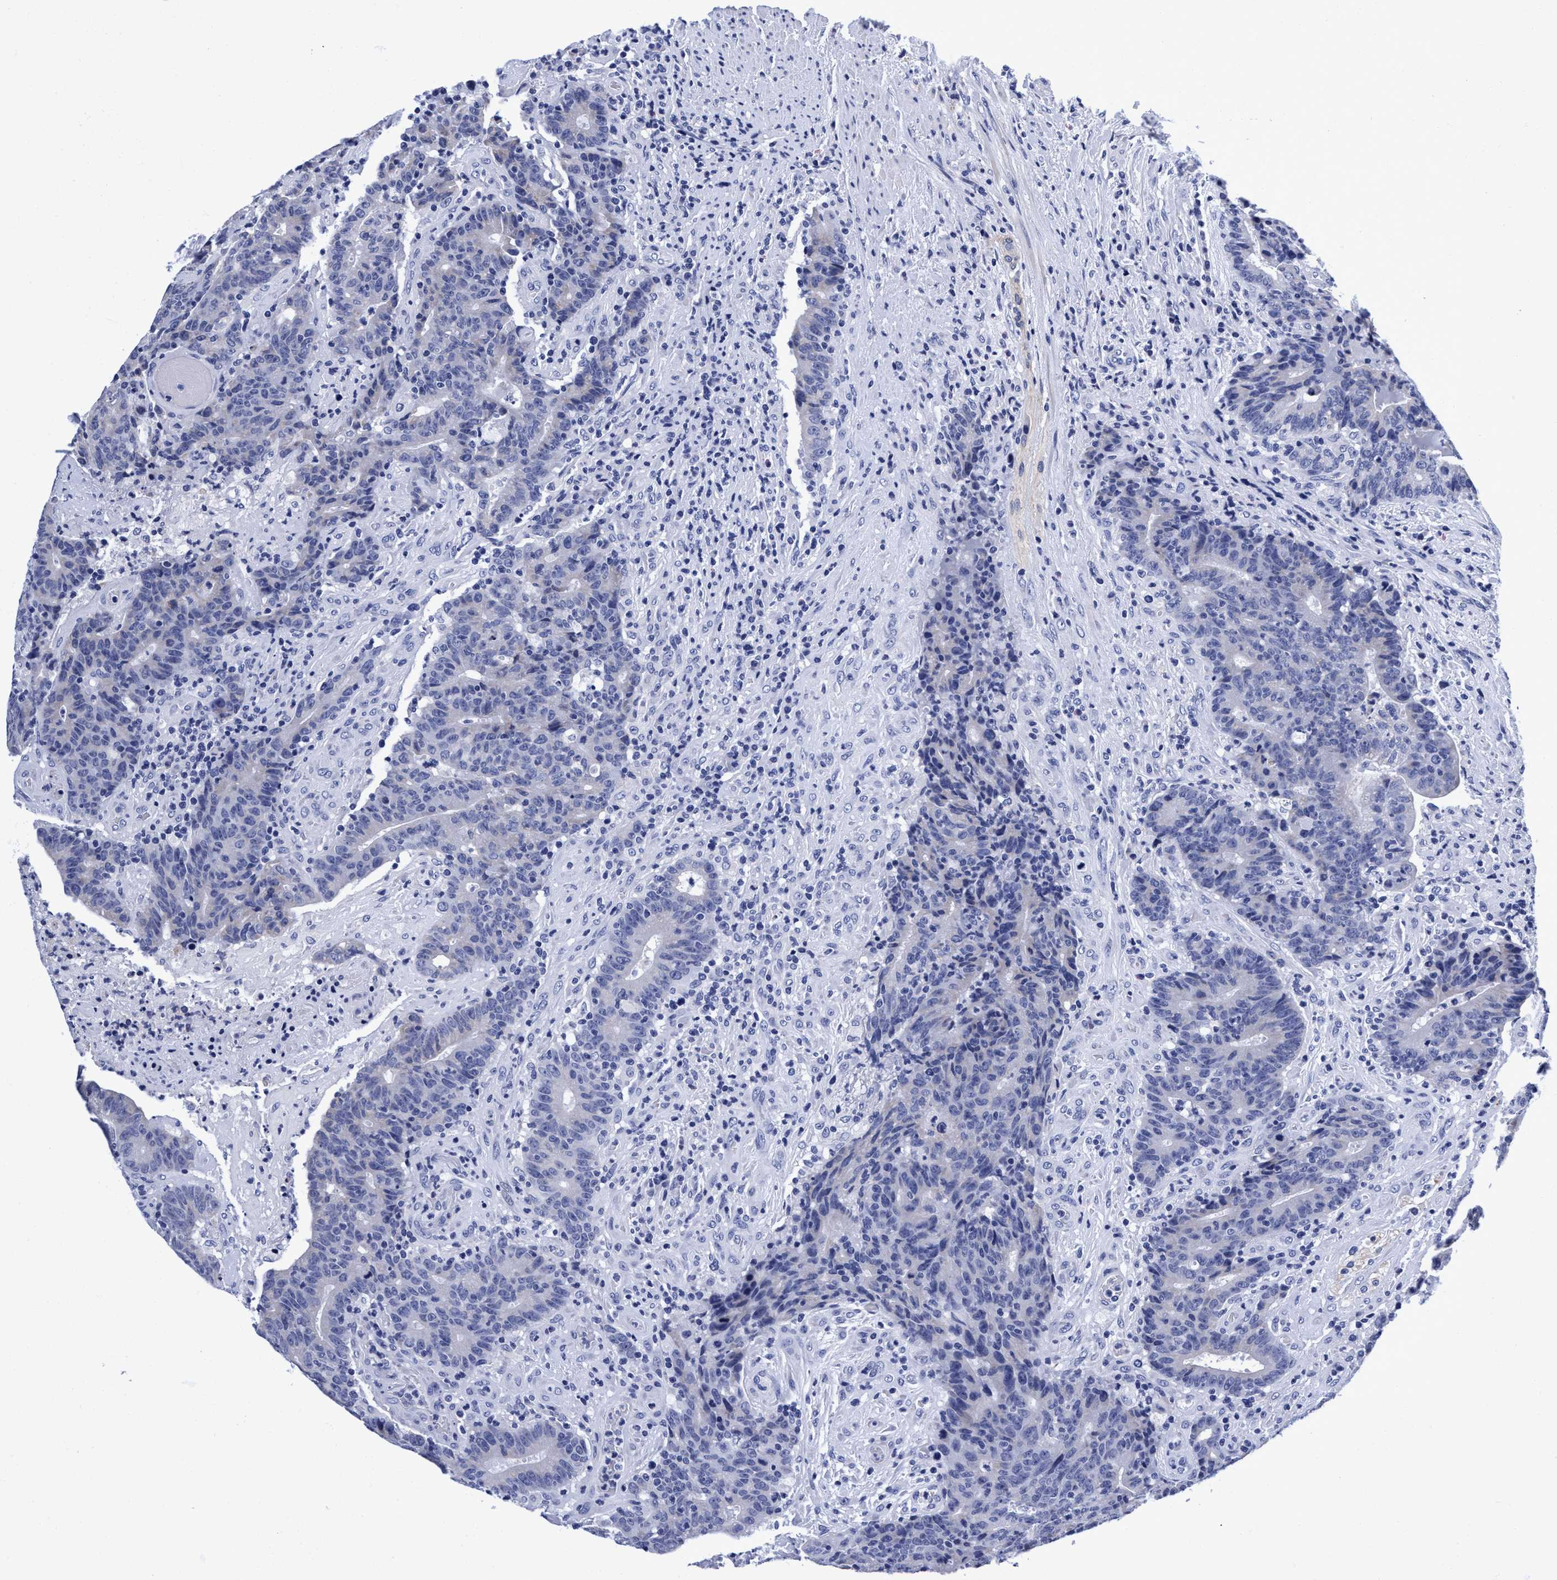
{"staining": {"intensity": "negative", "quantity": "none", "location": "none"}, "tissue": "colorectal cancer", "cell_type": "Tumor cells", "image_type": "cancer", "snomed": [{"axis": "morphology", "description": "Normal tissue, NOS"}, {"axis": "morphology", "description": "Adenocarcinoma, NOS"}, {"axis": "topography", "description": "Colon"}], "caption": "DAB (3,3'-diaminobenzidine) immunohistochemical staining of colorectal cancer (adenocarcinoma) displays no significant positivity in tumor cells.", "gene": "PLPPR1", "patient": {"sex": "female", "age": 75}}